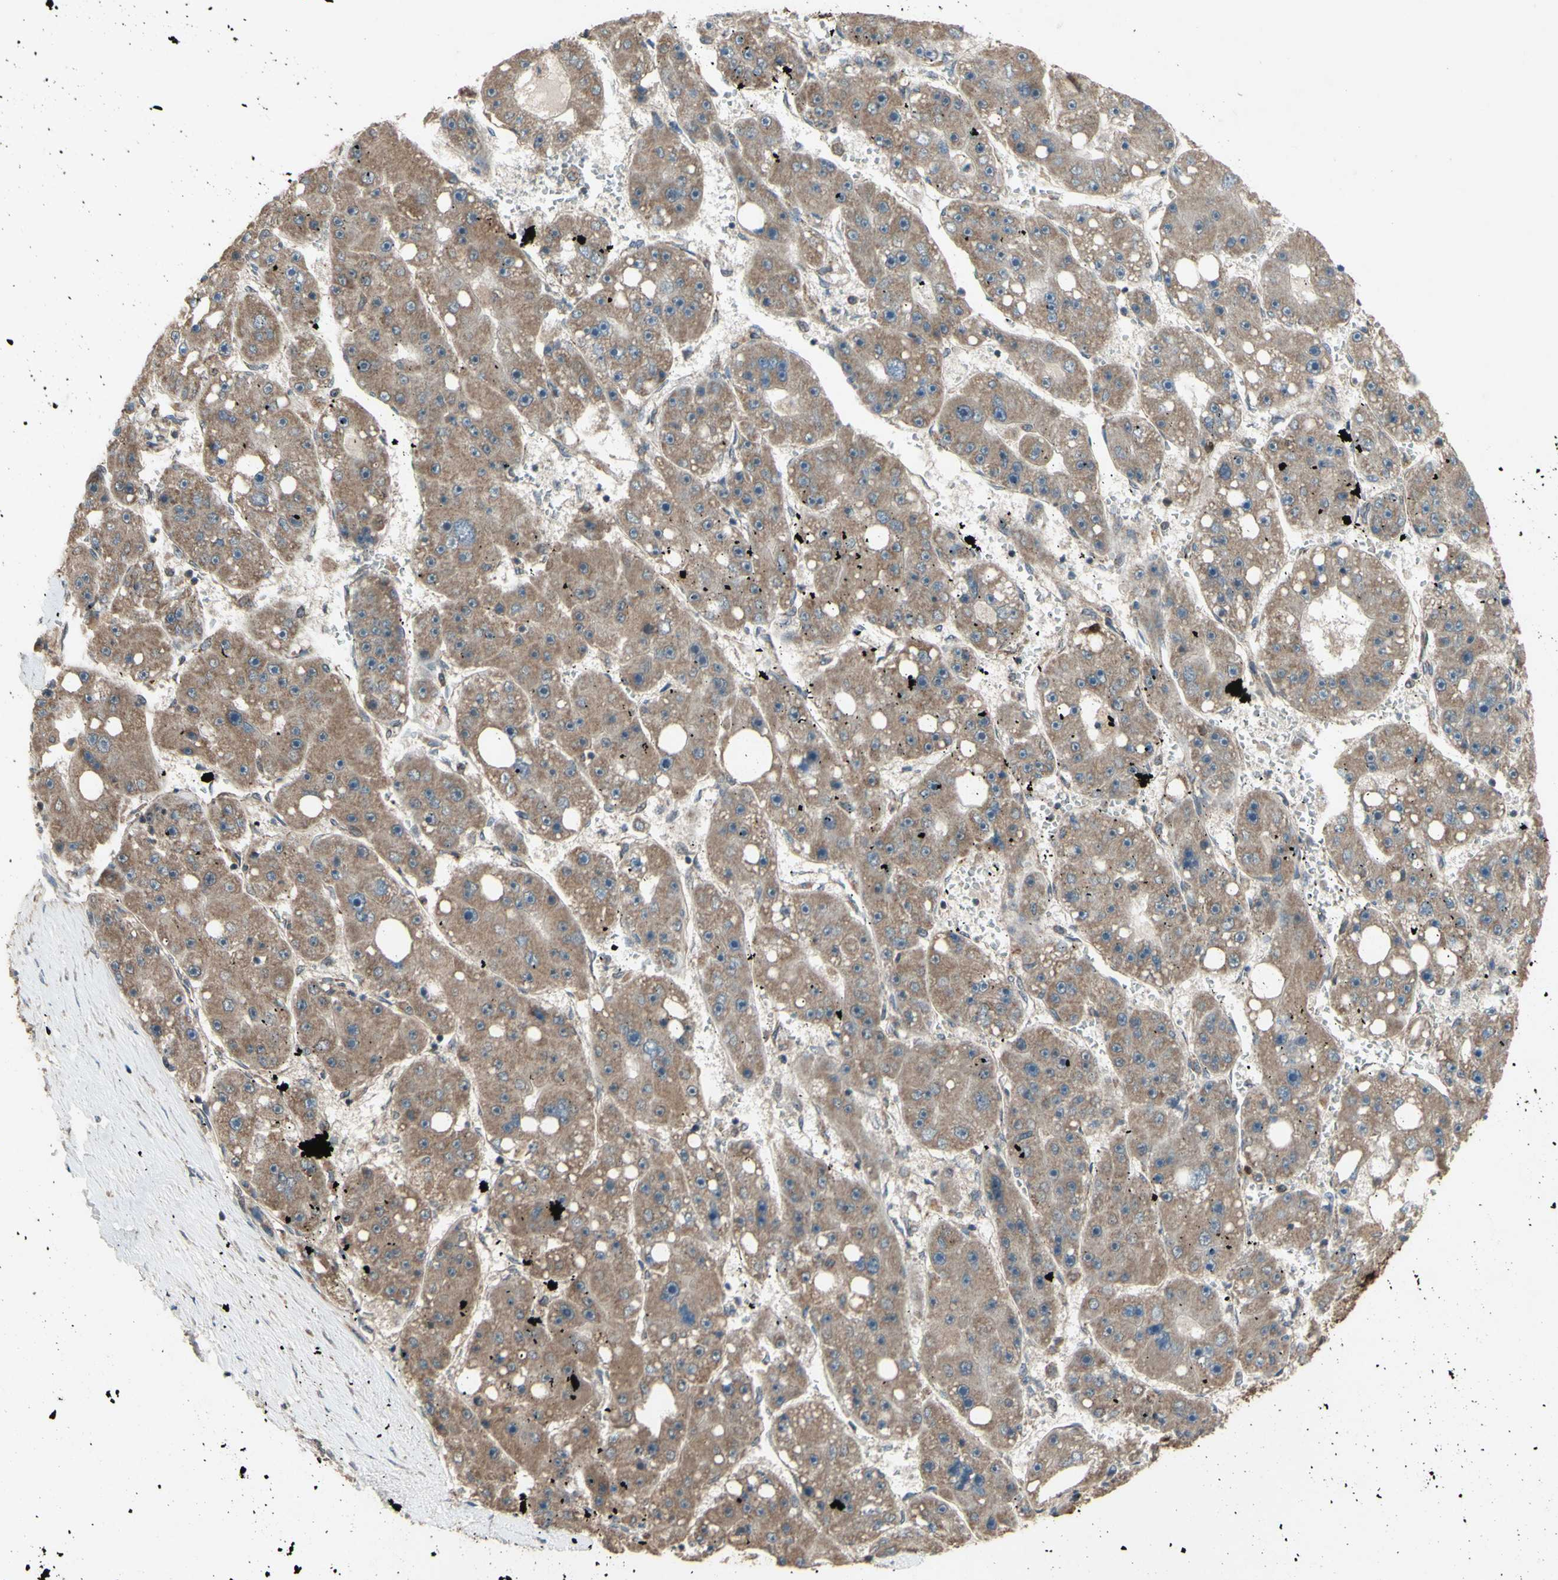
{"staining": {"intensity": "moderate", "quantity": ">75%", "location": "cytoplasmic/membranous"}, "tissue": "liver cancer", "cell_type": "Tumor cells", "image_type": "cancer", "snomed": [{"axis": "morphology", "description": "Carcinoma, Hepatocellular, NOS"}, {"axis": "topography", "description": "Liver"}], "caption": "Immunohistochemistry (IHC) histopathology image of neoplastic tissue: human liver hepatocellular carcinoma stained using immunohistochemistry displays medium levels of moderate protein expression localized specifically in the cytoplasmic/membranous of tumor cells, appearing as a cytoplasmic/membranous brown color.", "gene": "CD164", "patient": {"sex": "female", "age": 61}}